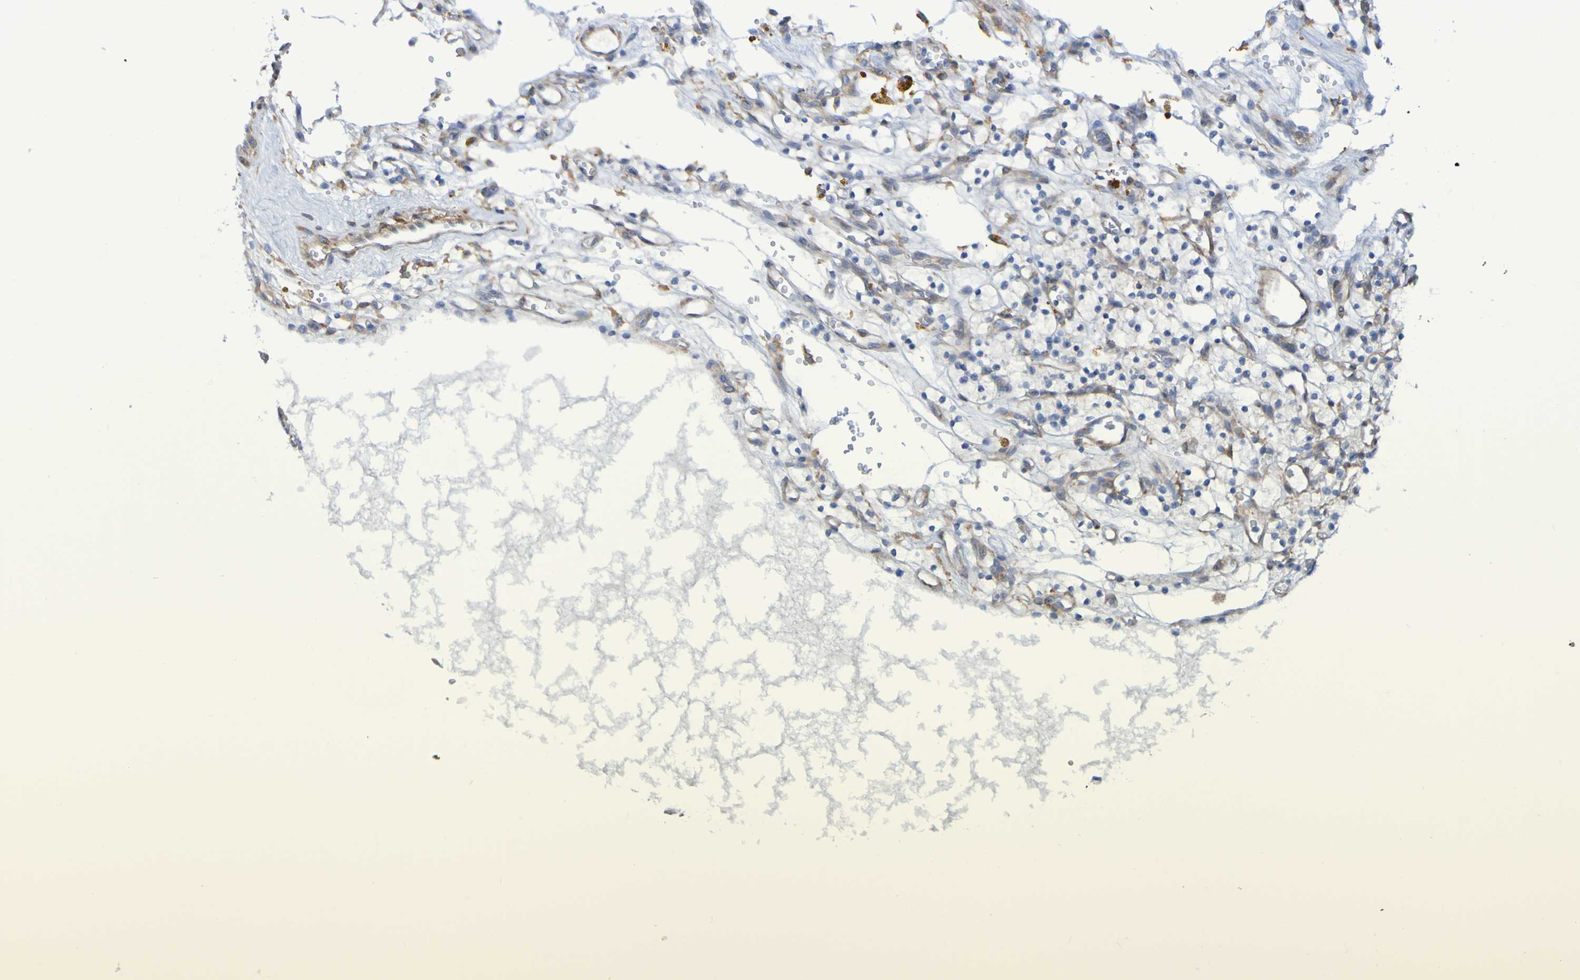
{"staining": {"intensity": "negative", "quantity": "none", "location": "none"}, "tissue": "renal cancer", "cell_type": "Tumor cells", "image_type": "cancer", "snomed": [{"axis": "morphology", "description": "Adenocarcinoma, NOS"}, {"axis": "topography", "description": "Kidney"}], "caption": "Tumor cells show no significant protein staining in renal cancer (adenocarcinoma).", "gene": "SCRG1", "patient": {"sex": "female", "age": 57}}